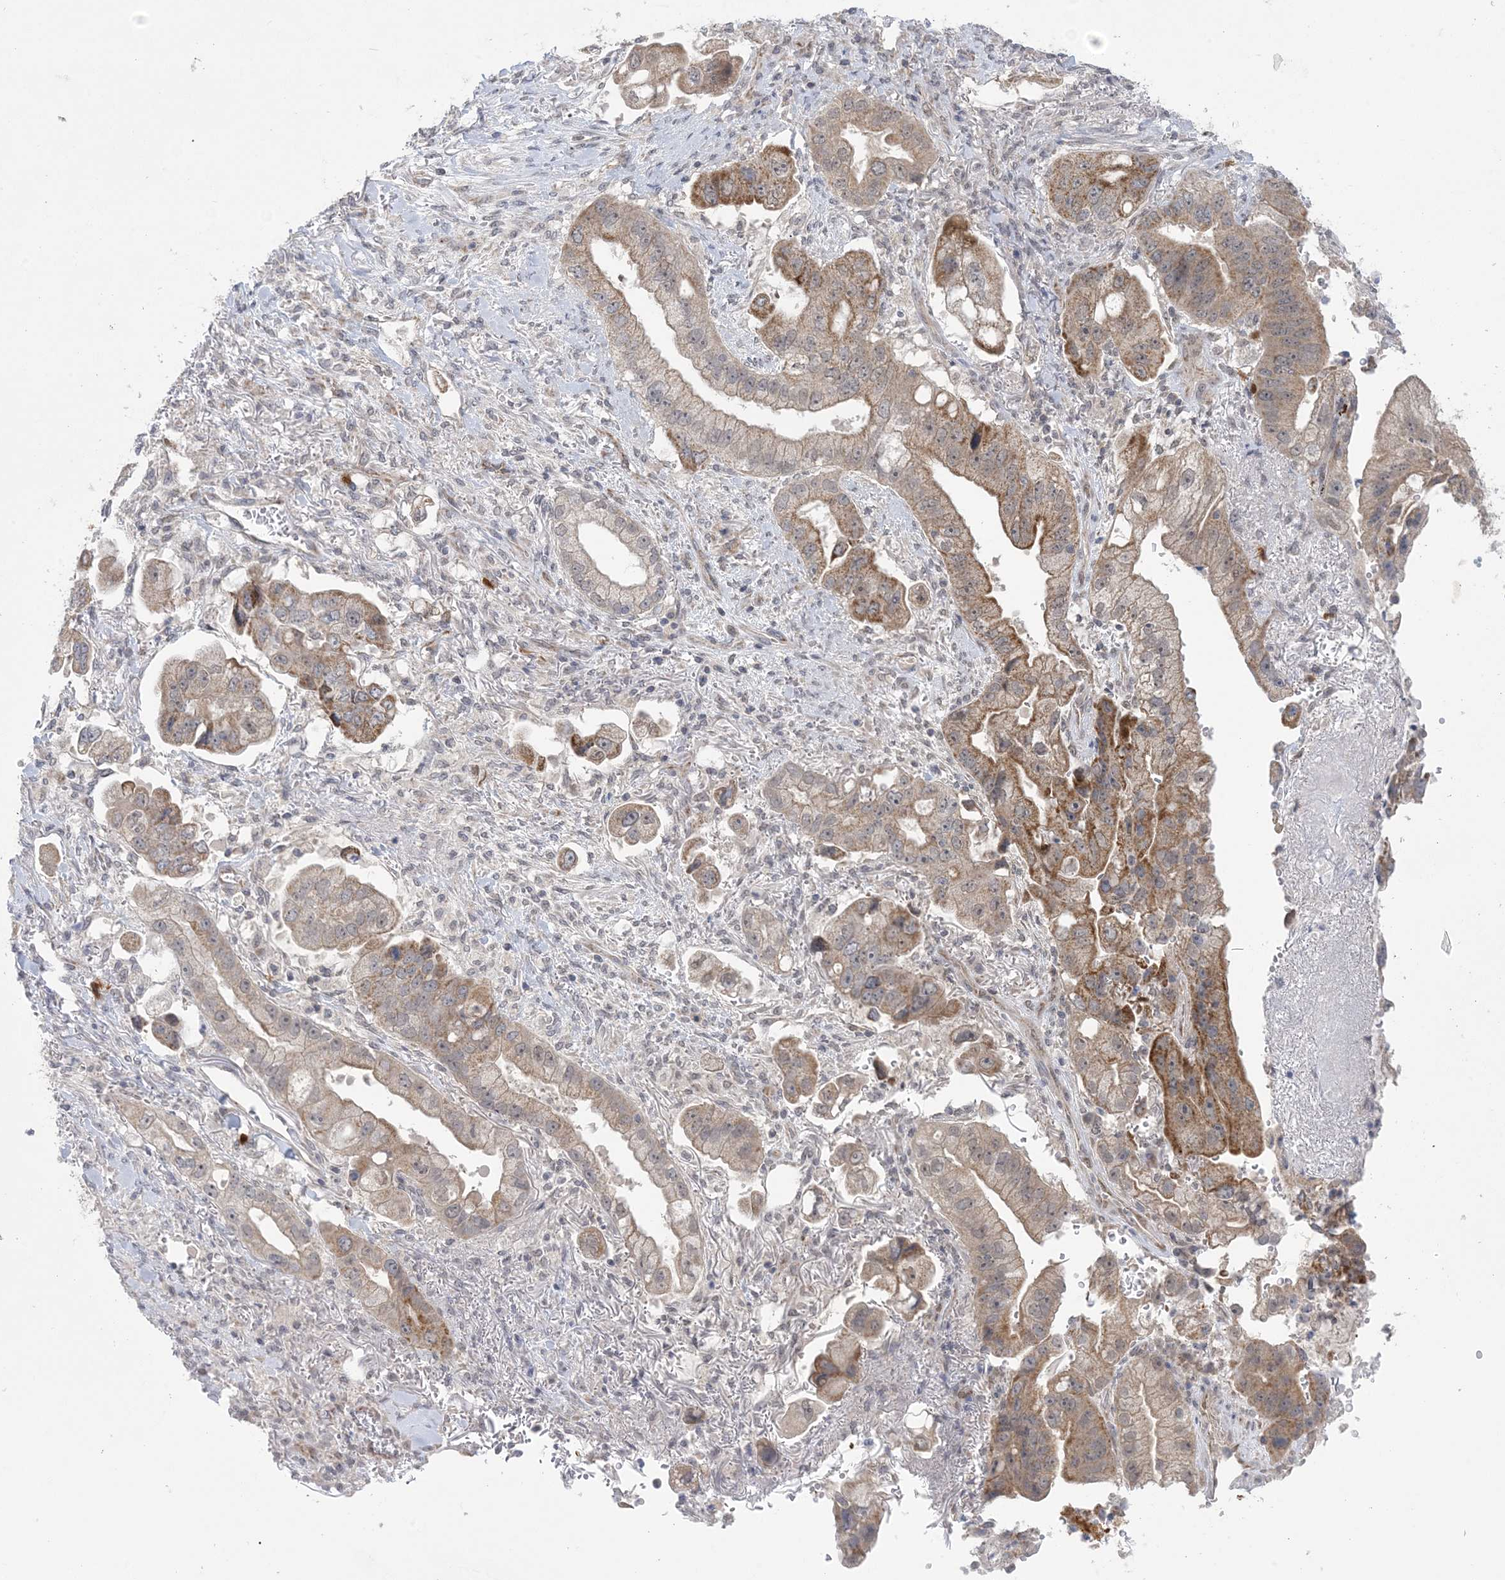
{"staining": {"intensity": "moderate", "quantity": ">75%", "location": "cytoplasmic/membranous"}, "tissue": "stomach cancer", "cell_type": "Tumor cells", "image_type": "cancer", "snomed": [{"axis": "morphology", "description": "Adenocarcinoma, NOS"}, {"axis": "topography", "description": "Stomach"}], "caption": "A brown stain shows moderate cytoplasmic/membranous positivity of a protein in human stomach adenocarcinoma tumor cells.", "gene": "TRMT10C", "patient": {"sex": "male", "age": 62}}